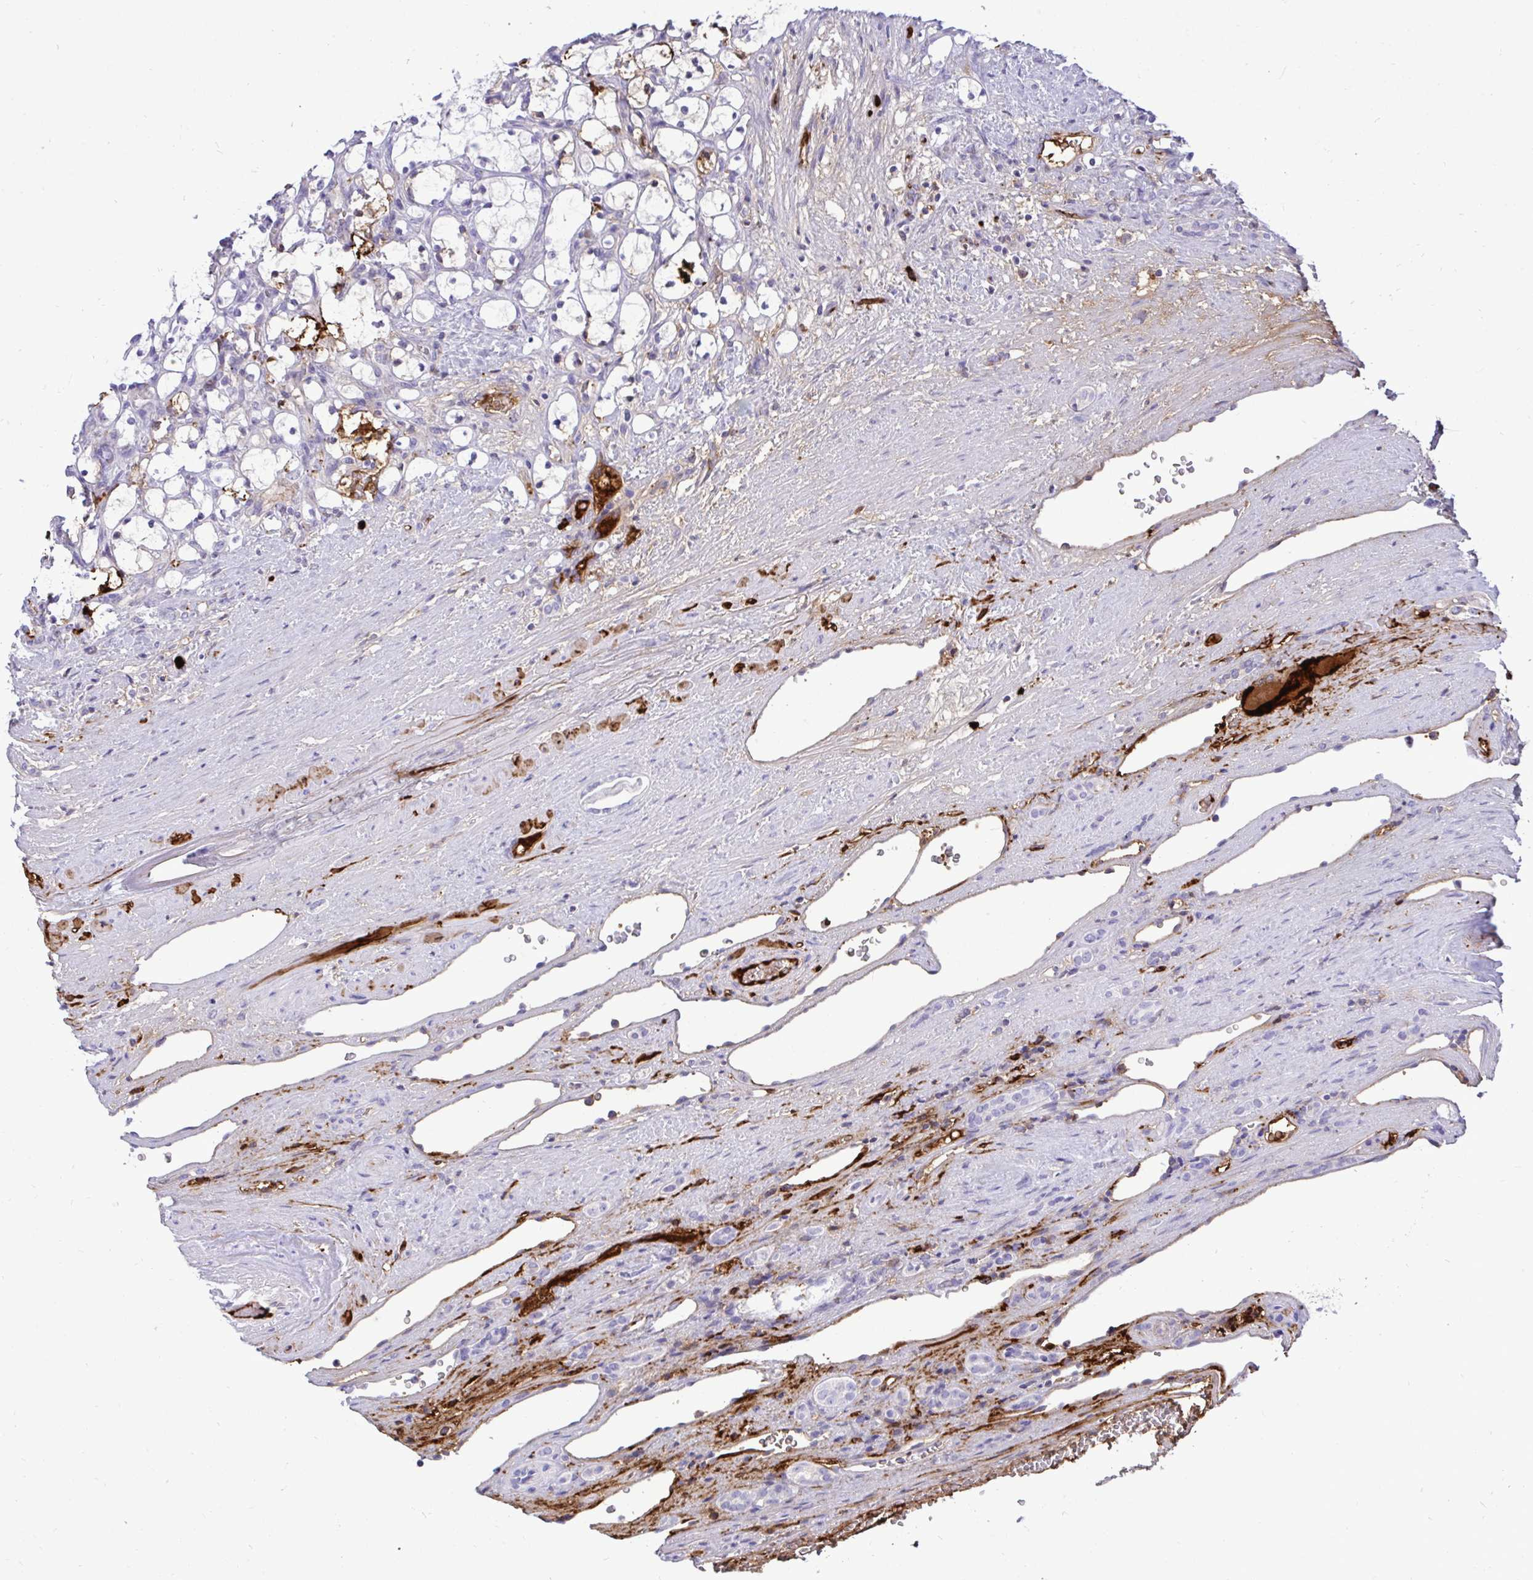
{"staining": {"intensity": "moderate", "quantity": "<25%", "location": "cytoplasmic/membranous"}, "tissue": "renal cancer", "cell_type": "Tumor cells", "image_type": "cancer", "snomed": [{"axis": "morphology", "description": "Adenocarcinoma, NOS"}, {"axis": "topography", "description": "Kidney"}], "caption": "The photomicrograph exhibits a brown stain indicating the presence of a protein in the cytoplasmic/membranous of tumor cells in renal cancer (adenocarcinoma).", "gene": "F2", "patient": {"sex": "female", "age": 69}}